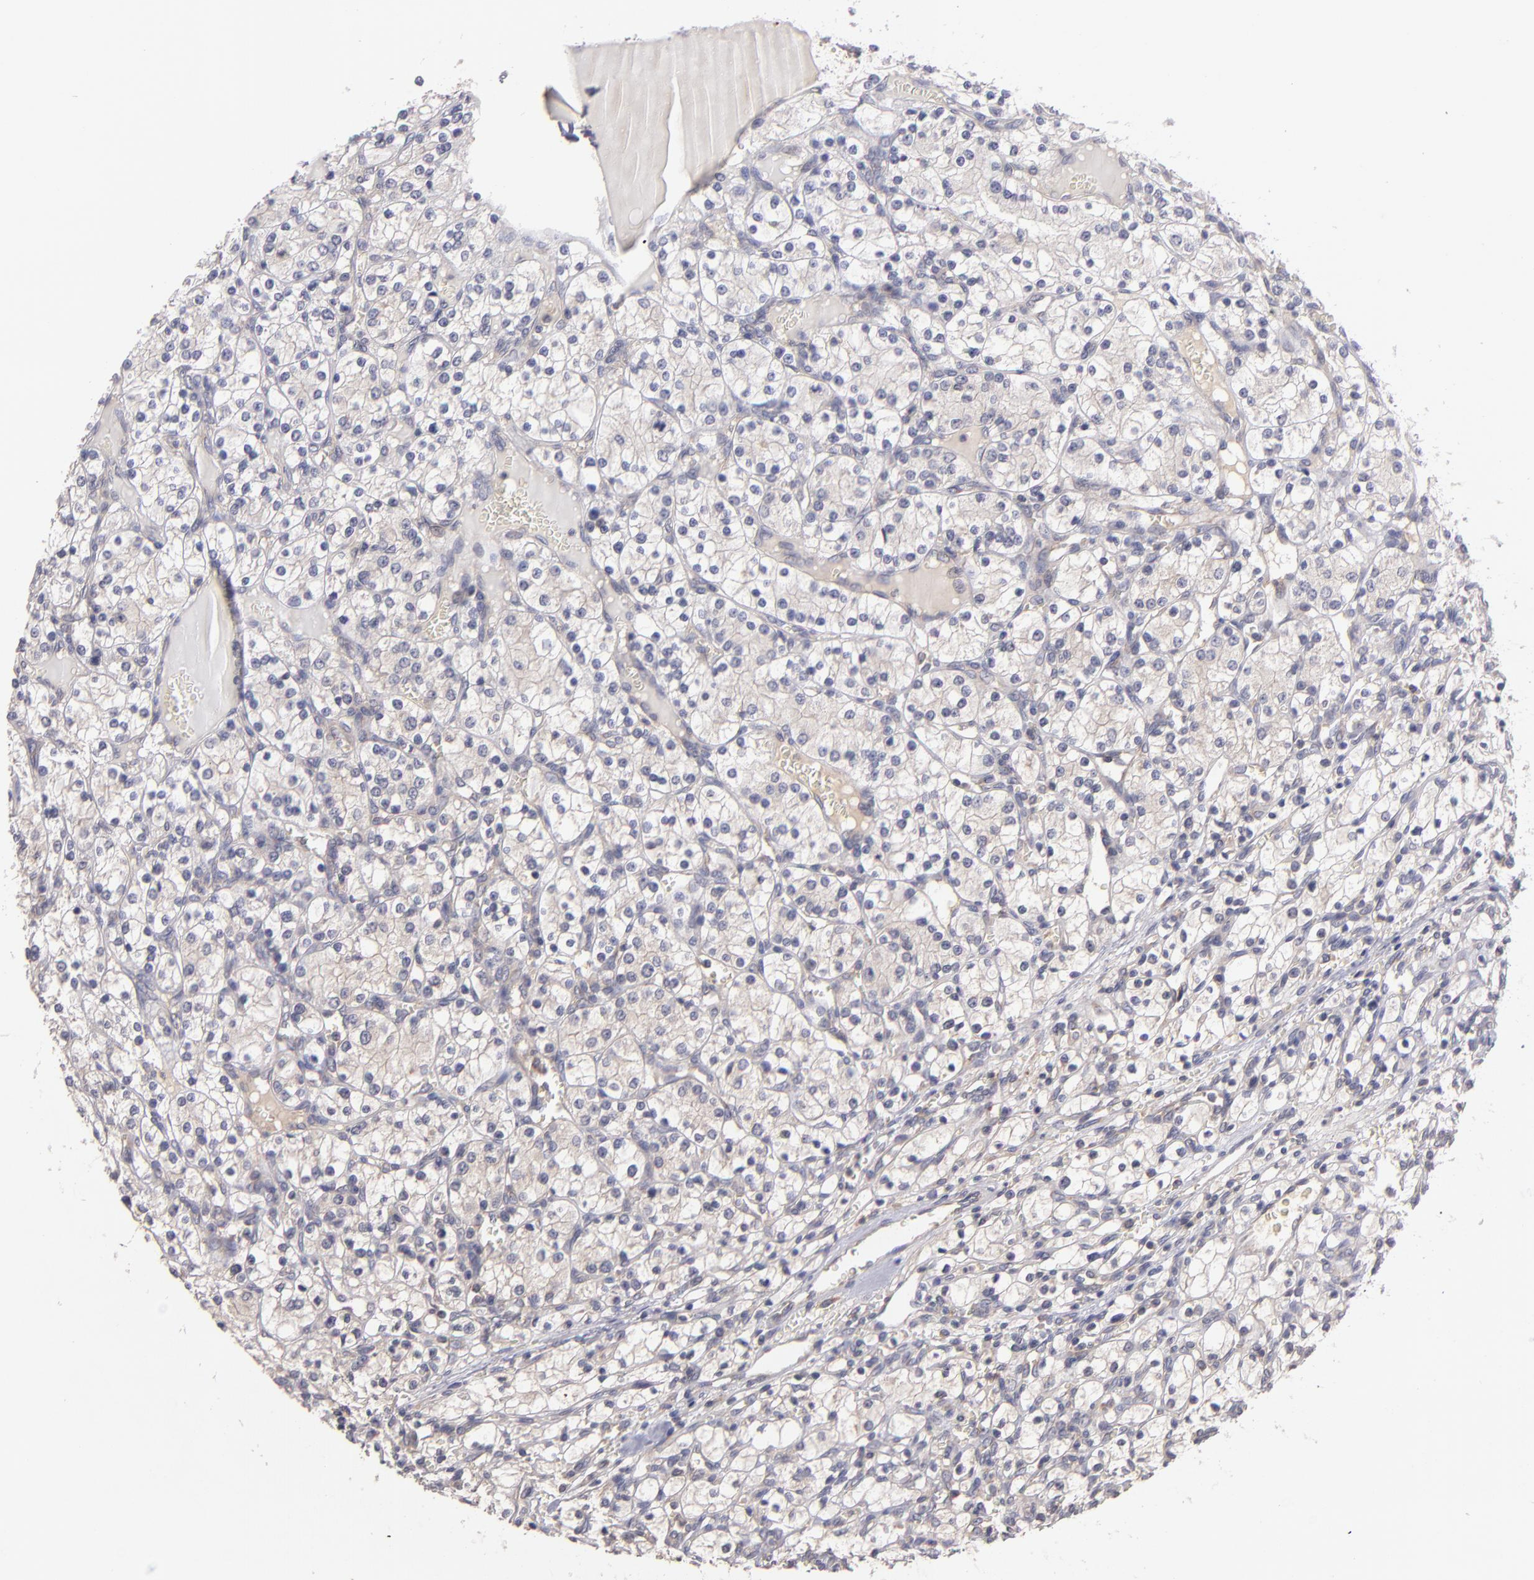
{"staining": {"intensity": "weak", "quantity": "<25%", "location": "cytoplasmic/membranous"}, "tissue": "renal cancer", "cell_type": "Tumor cells", "image_type": "cancer", "snomed": [{"axis": "morphology", "description": "Adenocarcinoma, NOS"}, {"axis": "topography", "description": "Kidney"}], "caption": "High power microscopy image of an immunohistochemistry (IHC) image of adenocarcinoma (renal), revealing no significant positivity in tumor cells.", "gene": "UPF3B", "patient": {"sex": "female", "age": 62}}